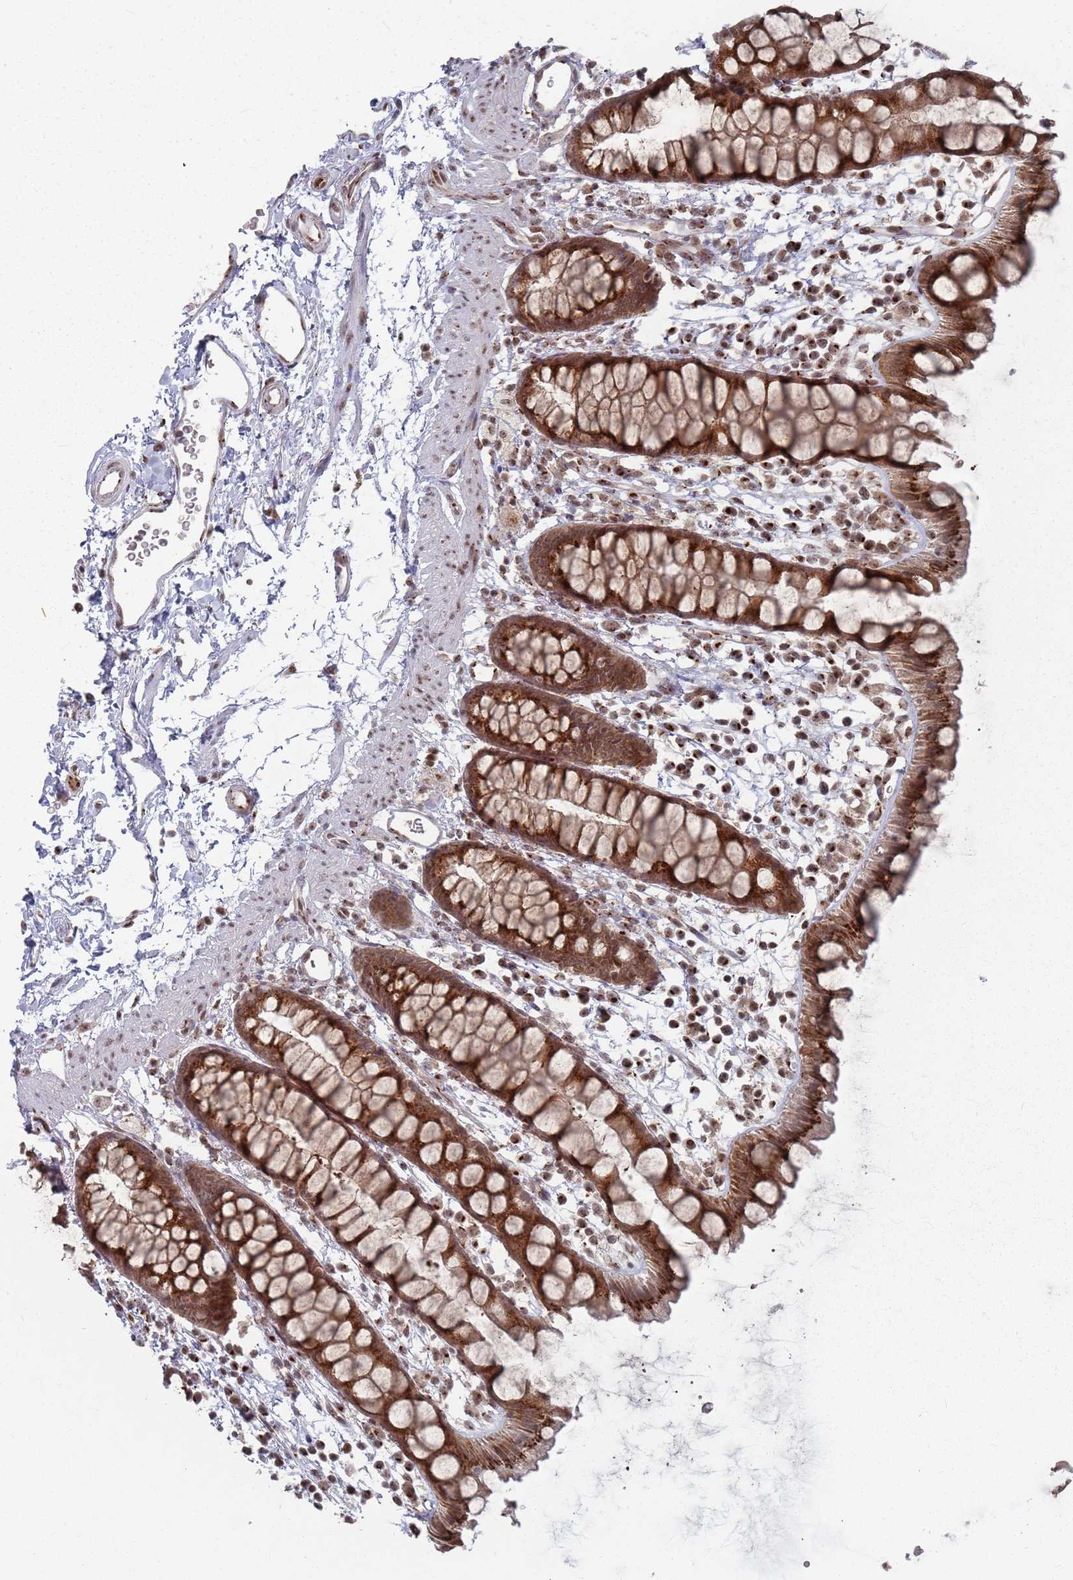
{"staining": {"intensity": "strong", "quantity": ">75%", "location": "cytoplasmic/membranous"}, "tissue": "rectum", "cell_type": "Glandular cells", "image_type": "normal", "snomed": [{"axis": "morphology", "description": "Normal tissue, NOS"}, {"axis": "topography", "description": "Rectum"}], "caption": "Immunohistochemical staining of normal human rectum reveals high levels of strong cytoplasmic/membranous staining in about >75% of glandular cells.", "gene": "FMO4", "patient": {"sex": "female", "age": 65}}